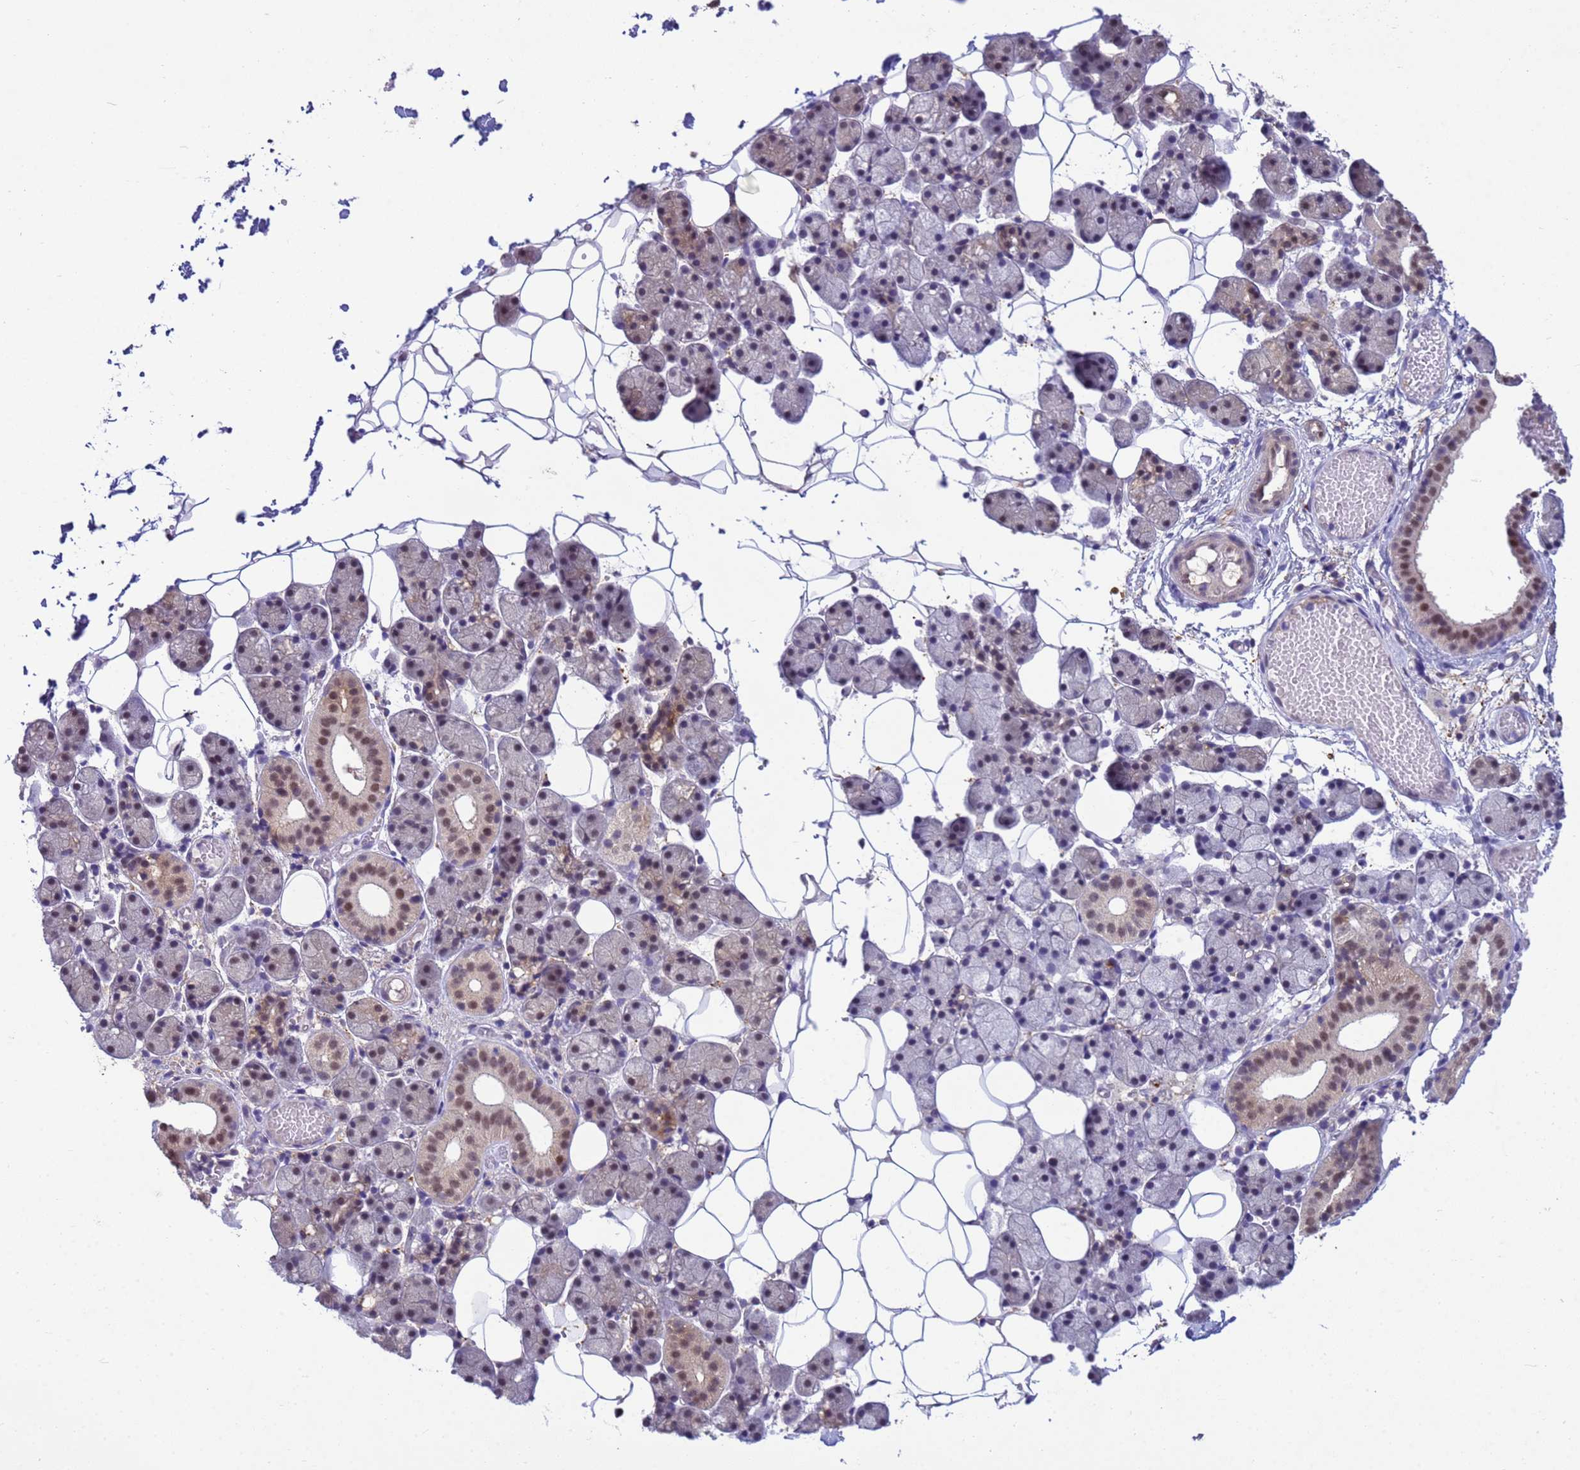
{"staining": {"intensity": "moderate", "quantity": "25%-75%", "location": "cytoplasmic/membranous,nuclear"}, "tissue": "salivary gland", "cell_type": "Glandular cells", "image_type": "normal", "snomed": [{"axis": "morphology", "description": "Normal tissue, NOS"}, {"axis": "topography", "description": "Salivary gland"}], "caption": "A photomicrograph of human salivary gland stained for a protein displays moderate cytoplasmic/membranous,nuclear brown staining in glandular cells.", "gene": "NPEPPS", "patient": {"sex": "female", "age": 33}}